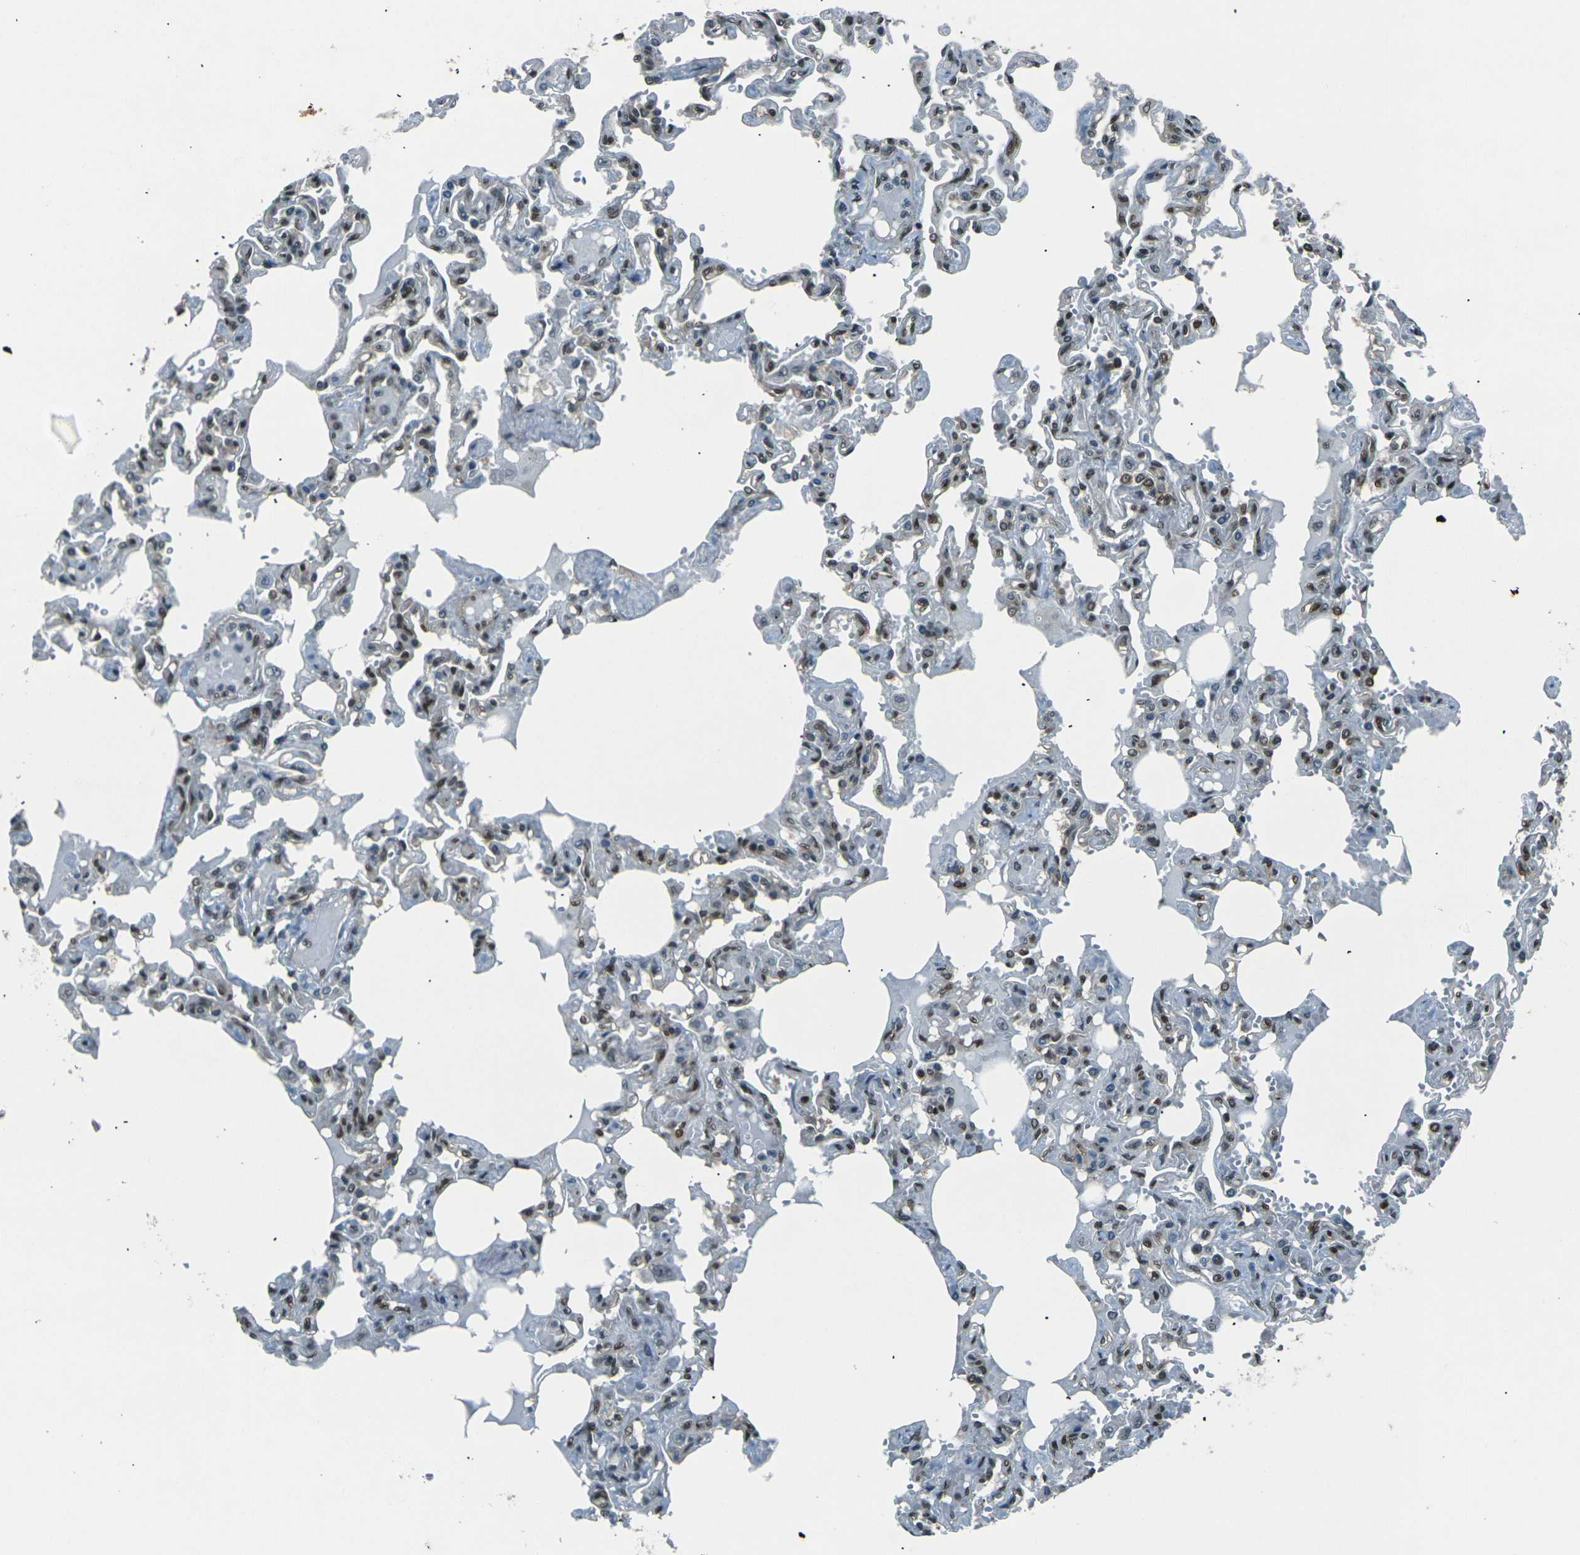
{"staining": {"intensity": "strong", "quantity": ">75%", "location": "nuclear"}, "tissue": "lung", "cell_type": "Alveolar cells", "image_type": "normal", "snomed": [{"axis": "morphology", "description": "Normal tissue, NOS"}, {"axis": "topography", "description": "Lung"}], "caption": "Human lung stained with a protein marker demonstrates strong staining in alveolar cells.", "gene": "NHEJ1", "patient": {"sex": "male", "age": 21}}